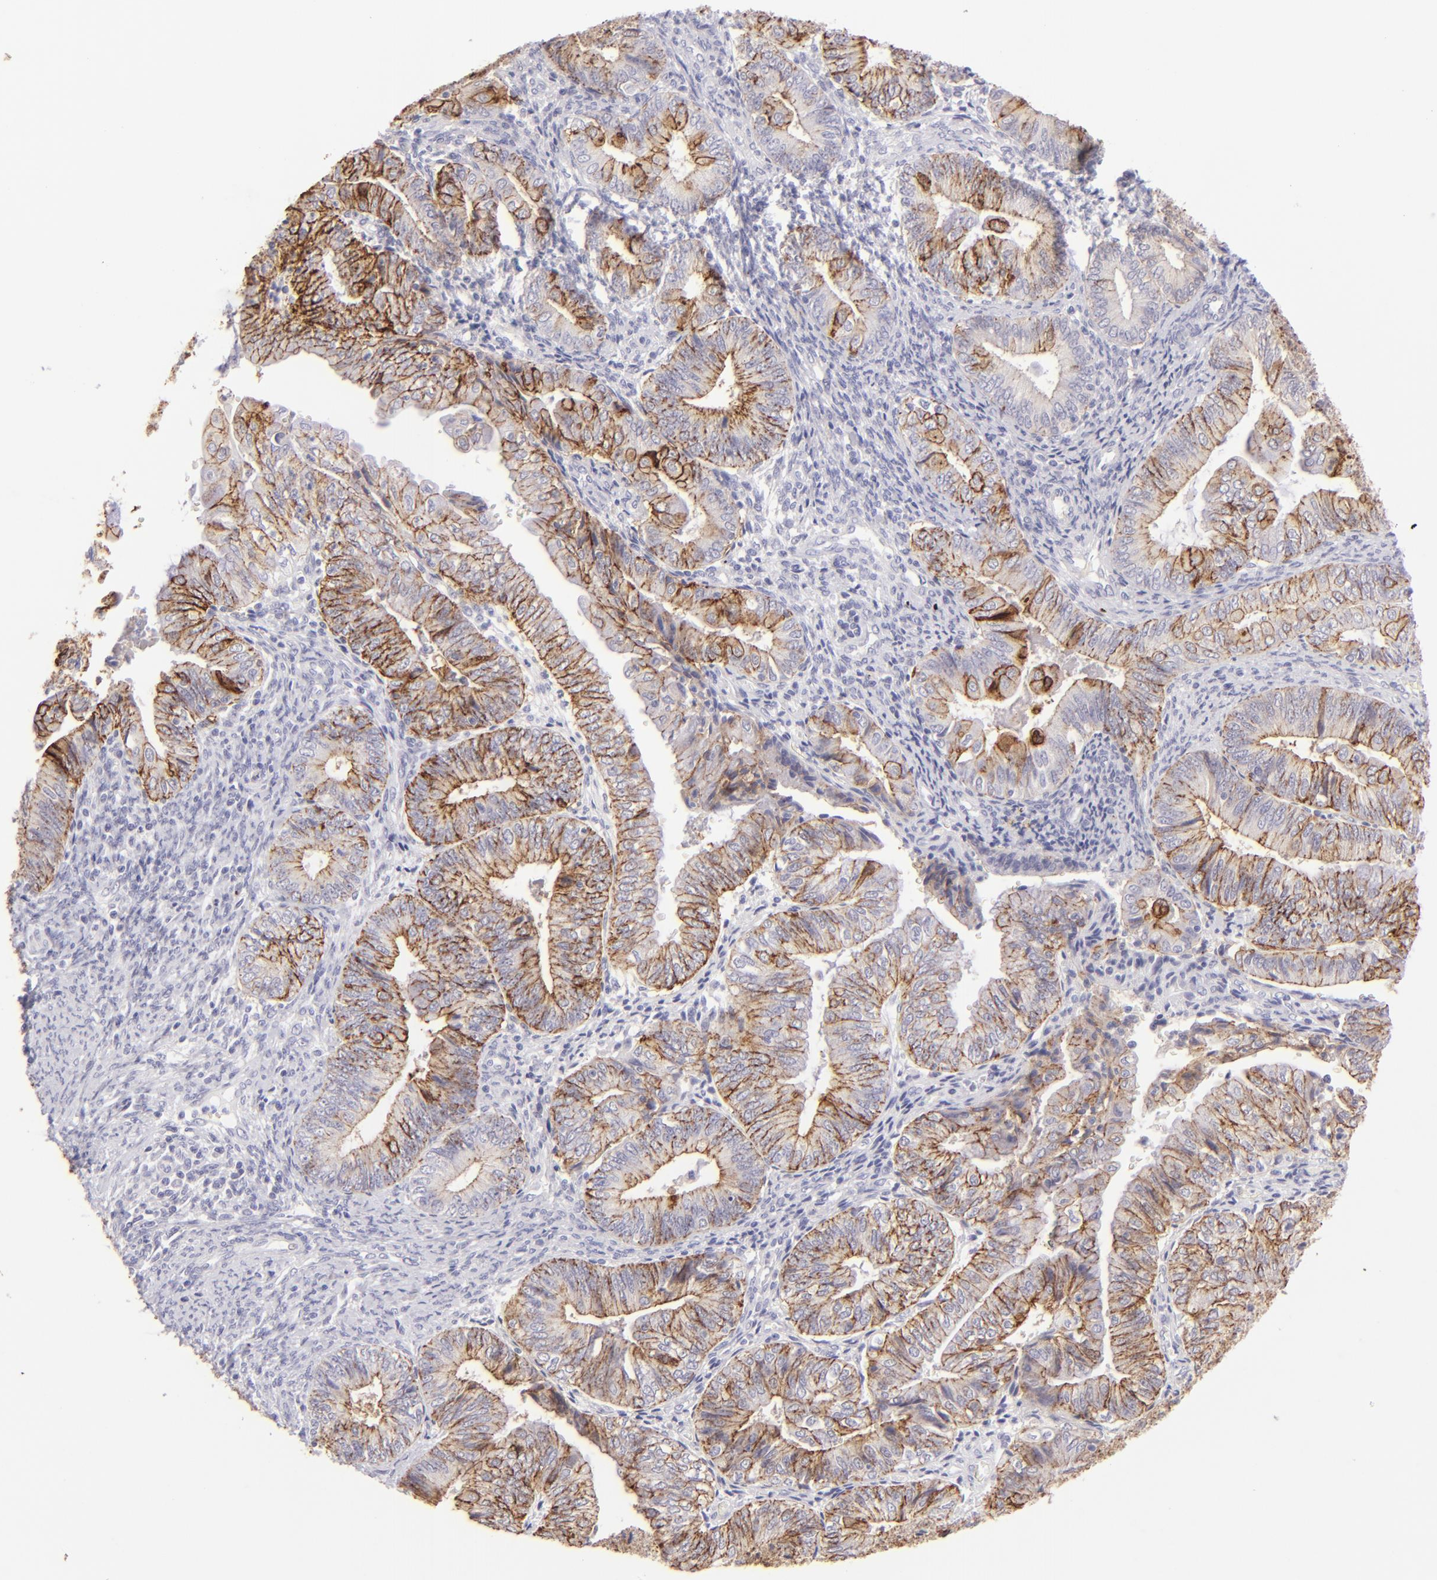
{"staining": {"intensity": "moderate", "quantity": ">75%", "location": "cytoplasmic/membranous"}, "tissue": "endometrial cancer", "cell_type": "Tumor cells", "image_type": "cancer", "snomed": [{"axis": "morphology", "description": "Adenocarcinoma, NOS"}, {"axis": "topography", "description": "Endometrium"}], "caption": "Moderate cytoplasmic/membranous expression is present in about >75% of tumor cells in adenocarcinoma (endometrial). The protein is stained brown, and the nuclei are stained in blue (DAB IHC with brightfield microscopy, high magnification).", "gene": "CLDN4", "patient": {"sex": "female", "age": 55}}